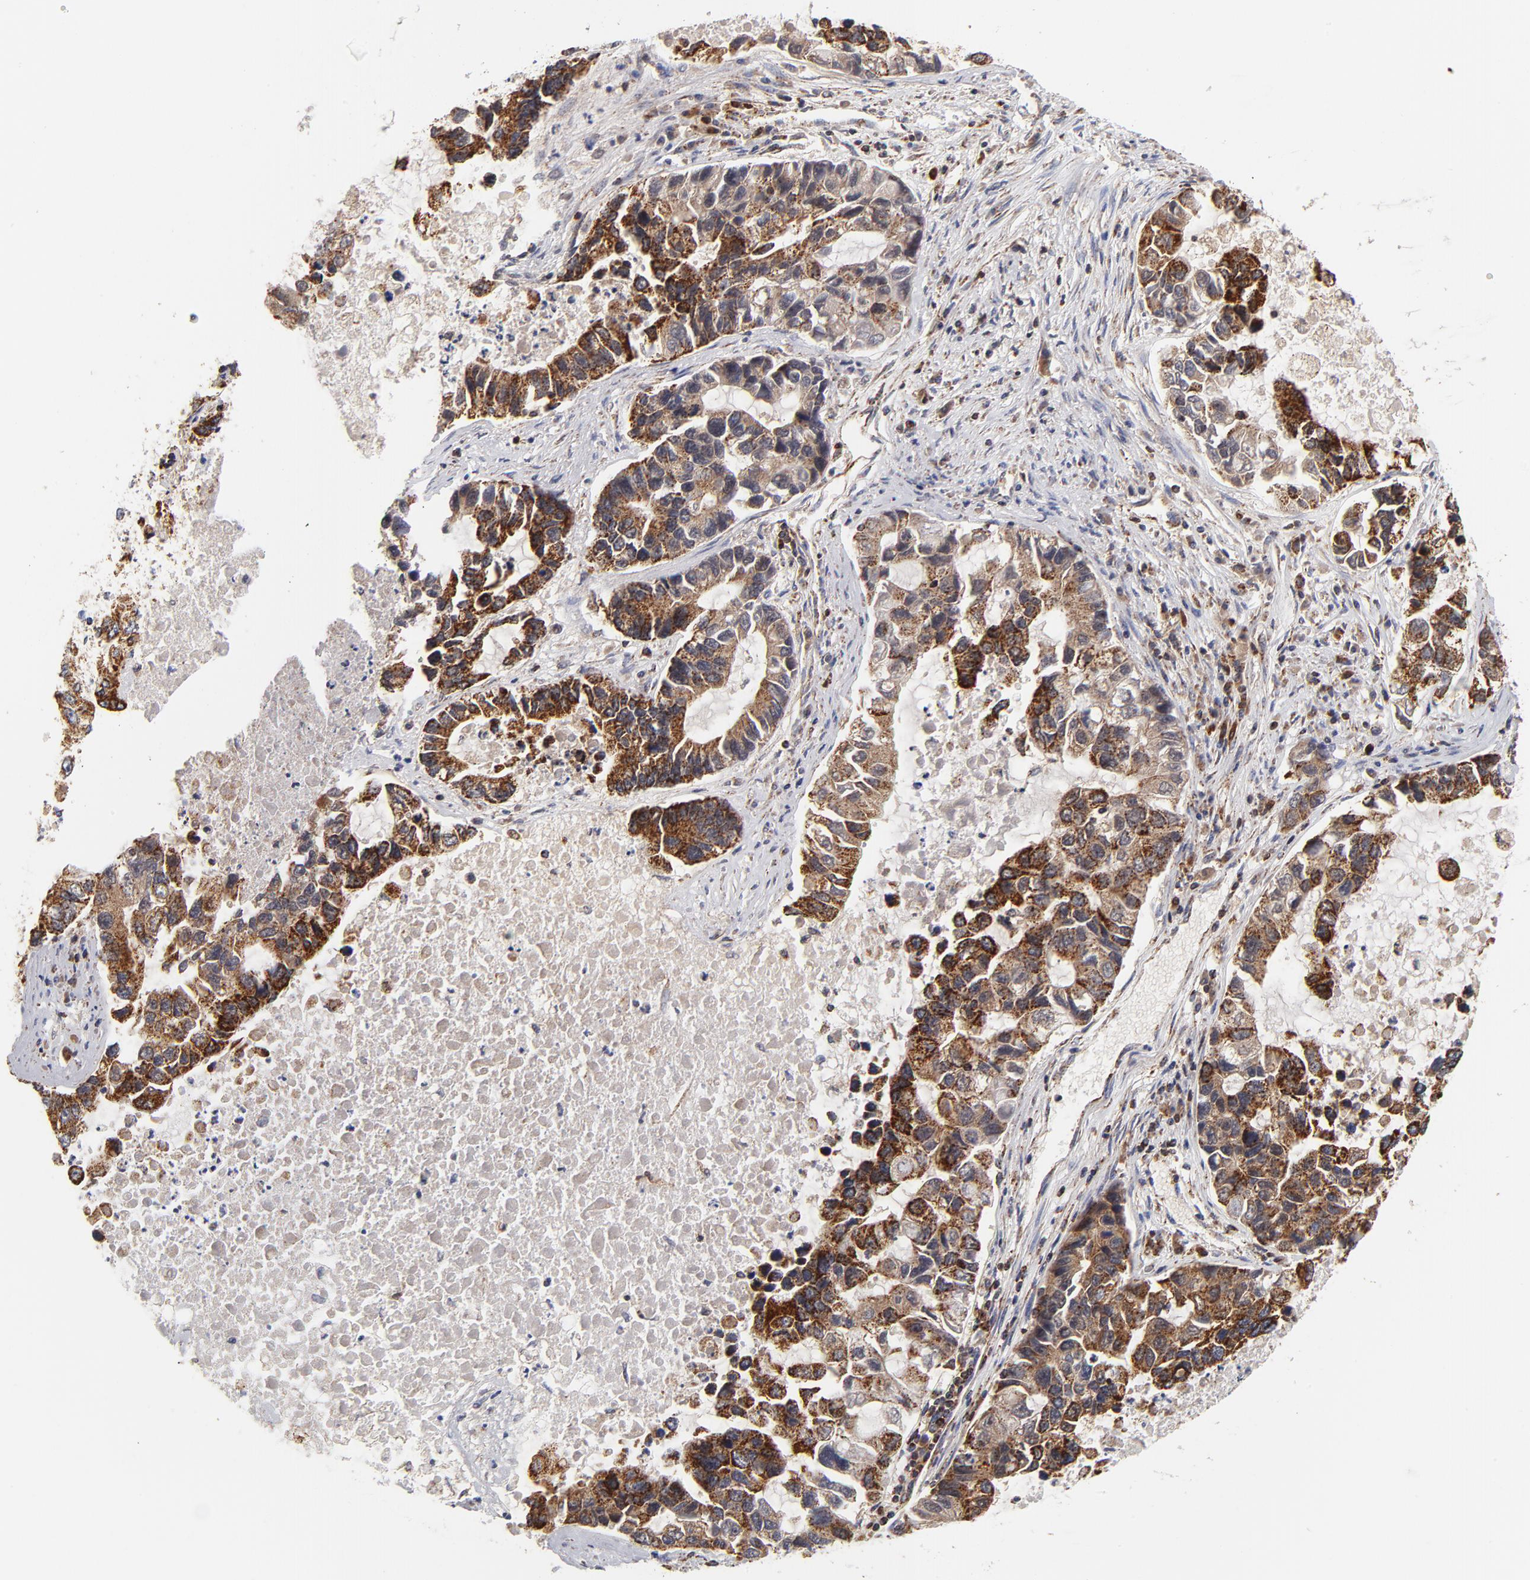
{"staining": {"intensity": "strong", "quantity": ">75%", "location": "cytoplasmic/membranous"}, "tissue": "lung cancer", "cell_type": "Tumor cells", "image_type": "cancer", "snomed": [{"axis": "morphology", "description": "Adenocarcinoma, NOS"}, {"axis": "topography", "description": "Lung"}], "caption": "Tumor cells show high levels of strong cytoplasmic/membranous expression in about >75% of cells in human lung cancer (adenocarcinoma).", "gene": "ECHS1", "patient": {"sex": "female", "age": 51}}